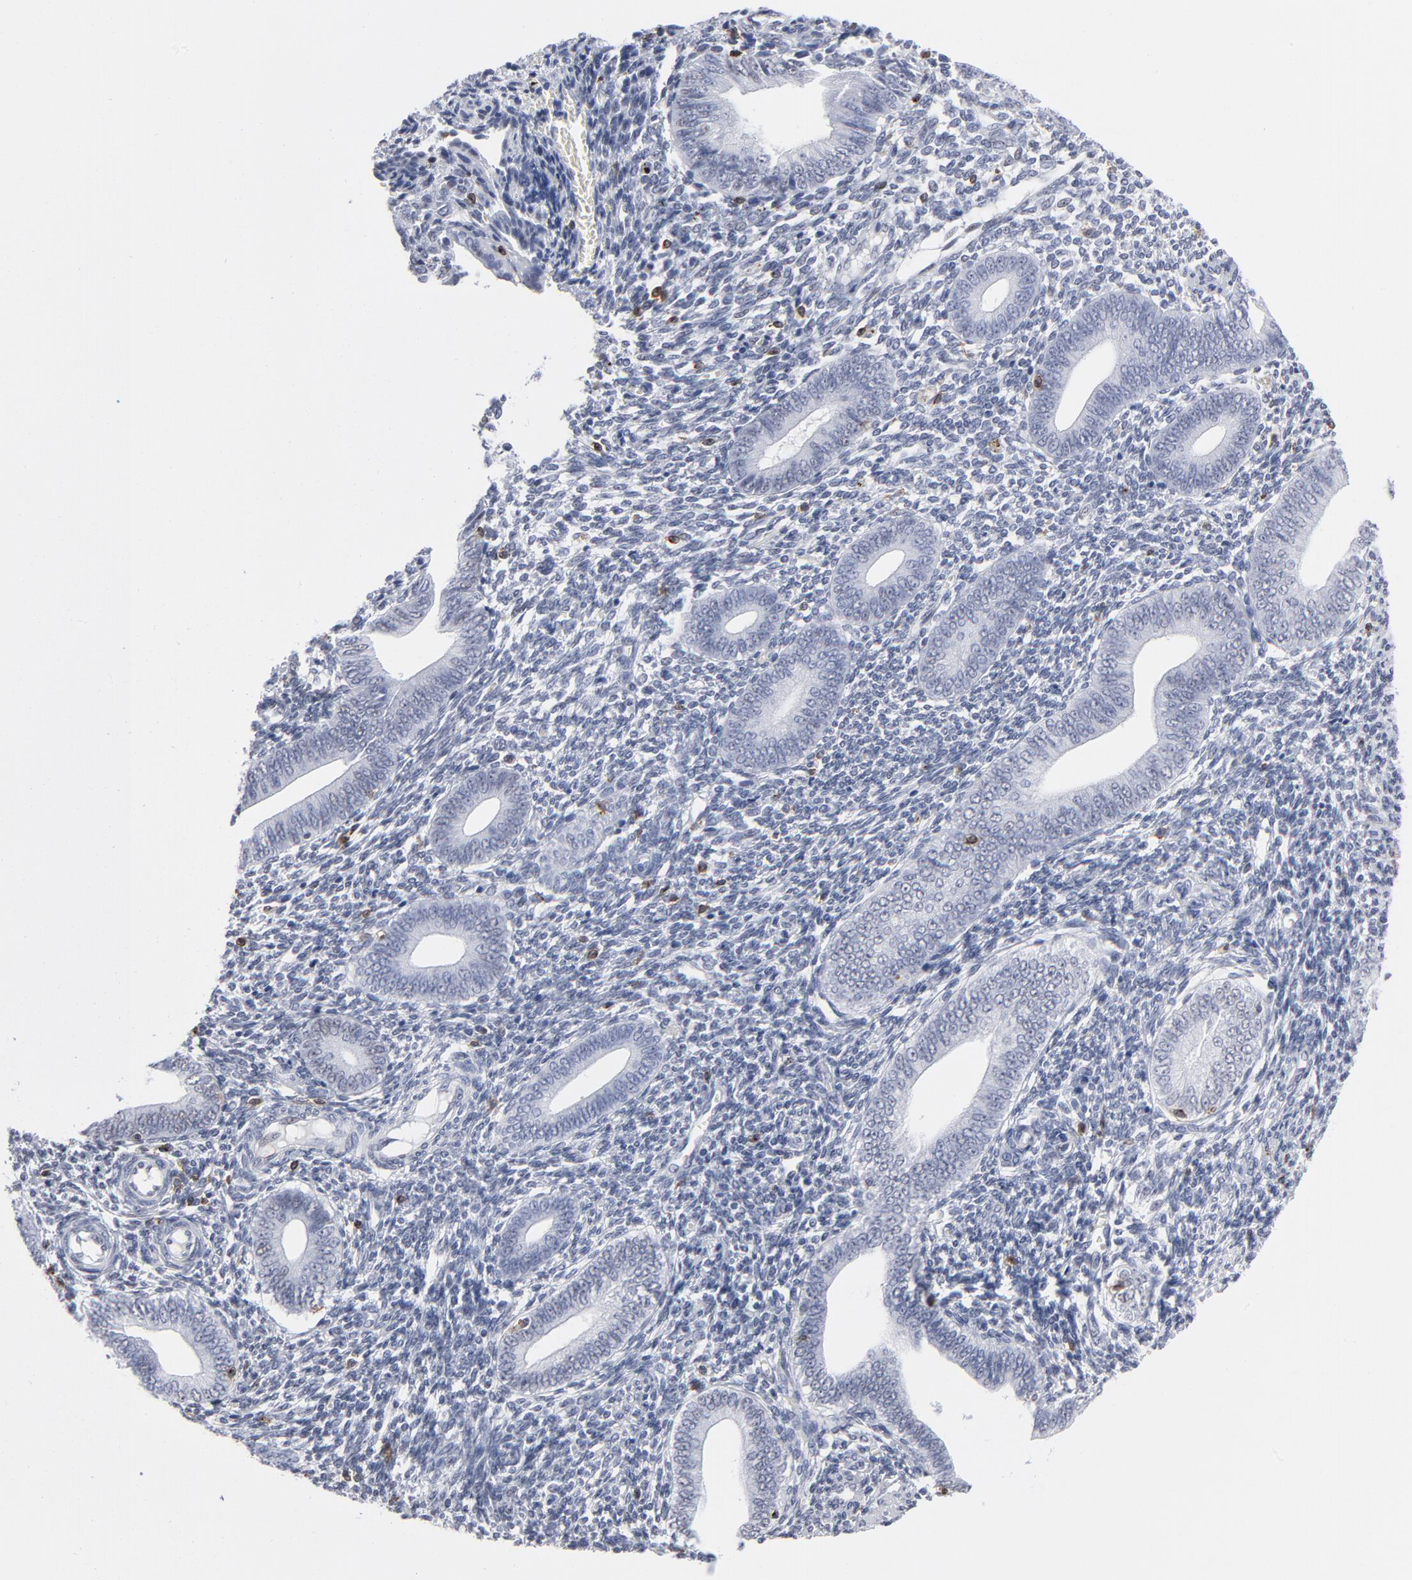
{"staining": {"intensity": "negative", "quantity": "none", "location": "none"}, "tissue": "endometrium", "cell_type": "Cells in endometrial stroma", "image_type": "normal", "snomed": [{"axis": "morphology", "description": "Normal tissue, NOS"}, {"axis": "topography", "description": "Uterus"}, {"axis": "topography", "description": "Endometrium"}], "caption": "This is an IHC micrograph of unremarkable human endometrium. There is no positivity in cells in endometrial stroma.", "gene": "CD2", "patient": {"sex": "female", "age": 33}}